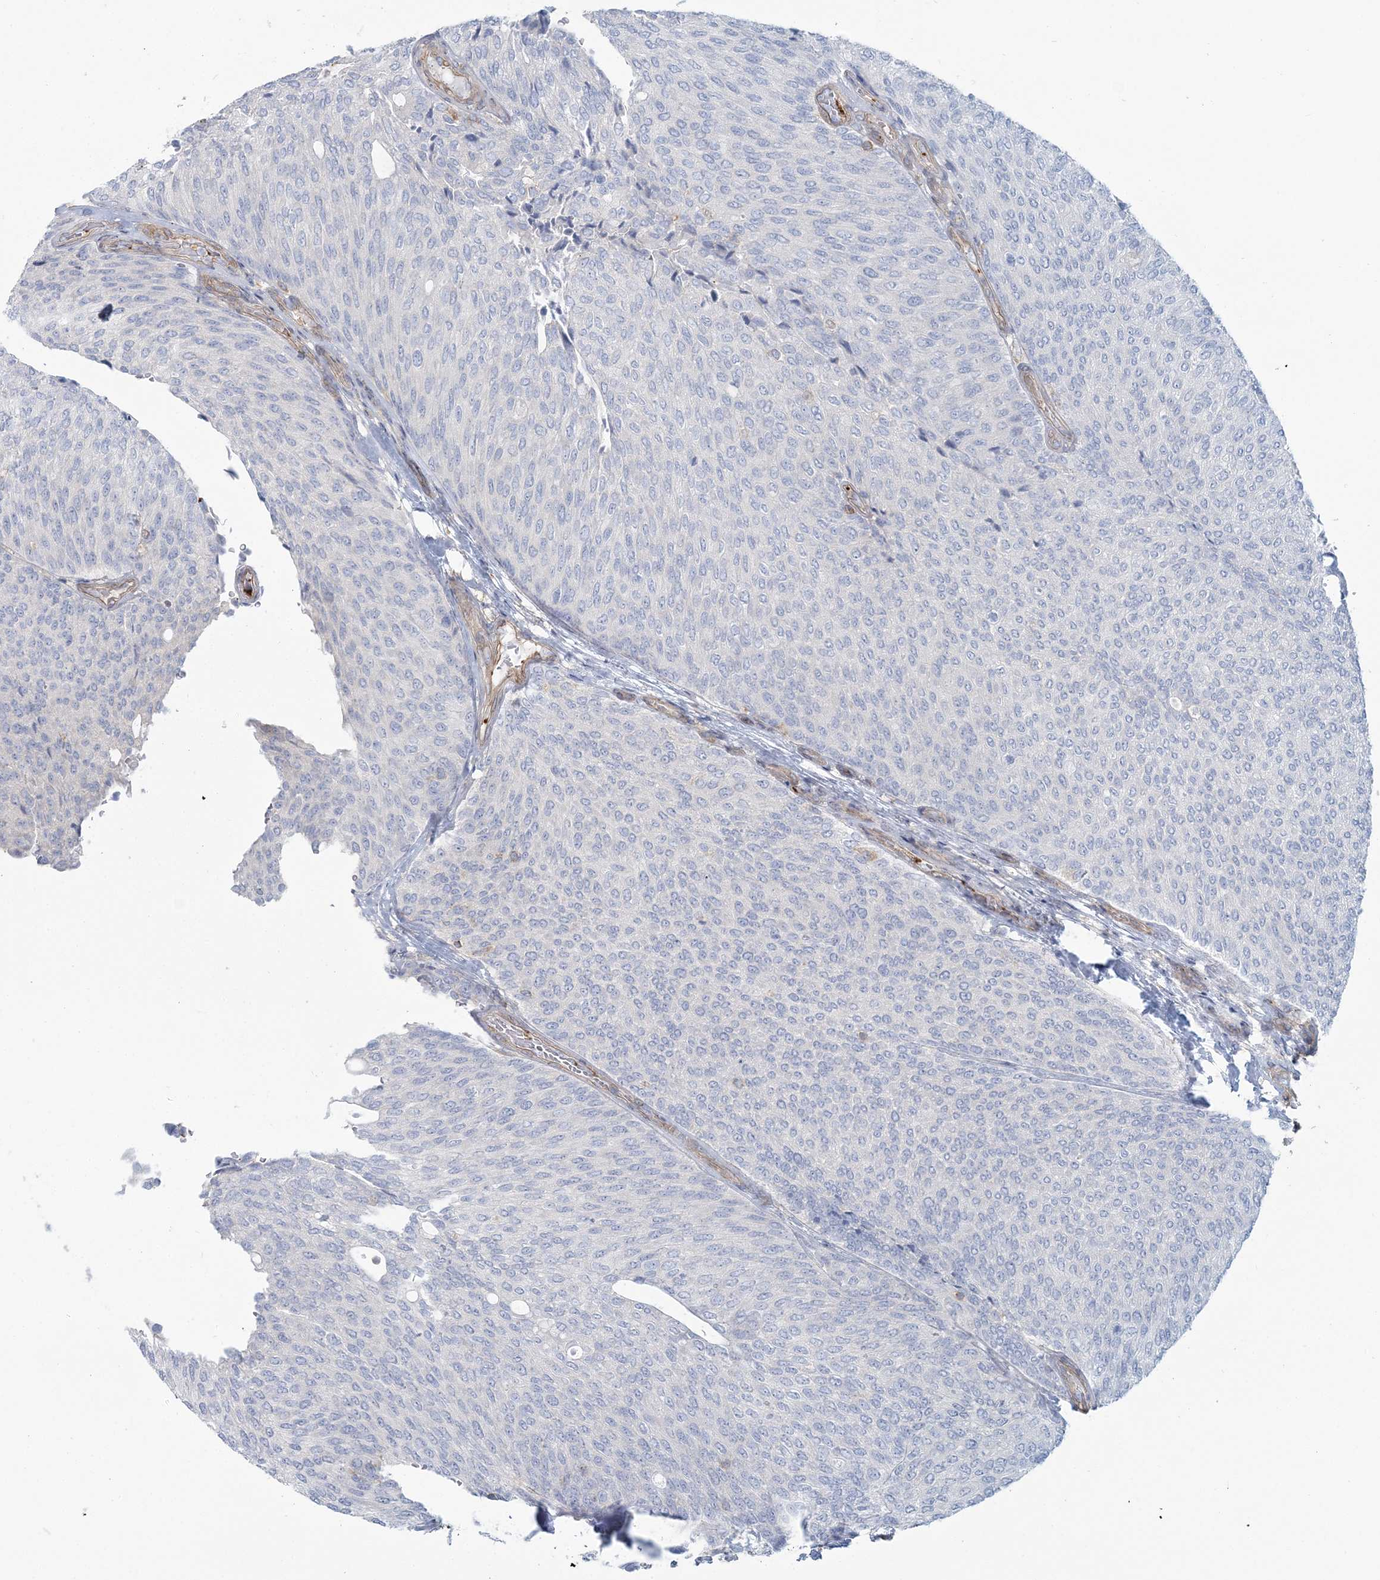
{"staining": {"intensity": "negative", "quantity": "none", "location": "none"}, "tissue": "urothelial cancer", "cell_type": "Tumor cells", "image_type": "cancer", "snomed": [{"axis": "morphology", "description": "Urothelial carcinoma, Low grade"}, {"axis": "topography", "description": "Urinary bladder"}], "caption": "Tumor cells are negative for brown protein staining in urothelial cancer.", "gene": "CUEDC2", "patient": {"sex": "female", "age": 79}}